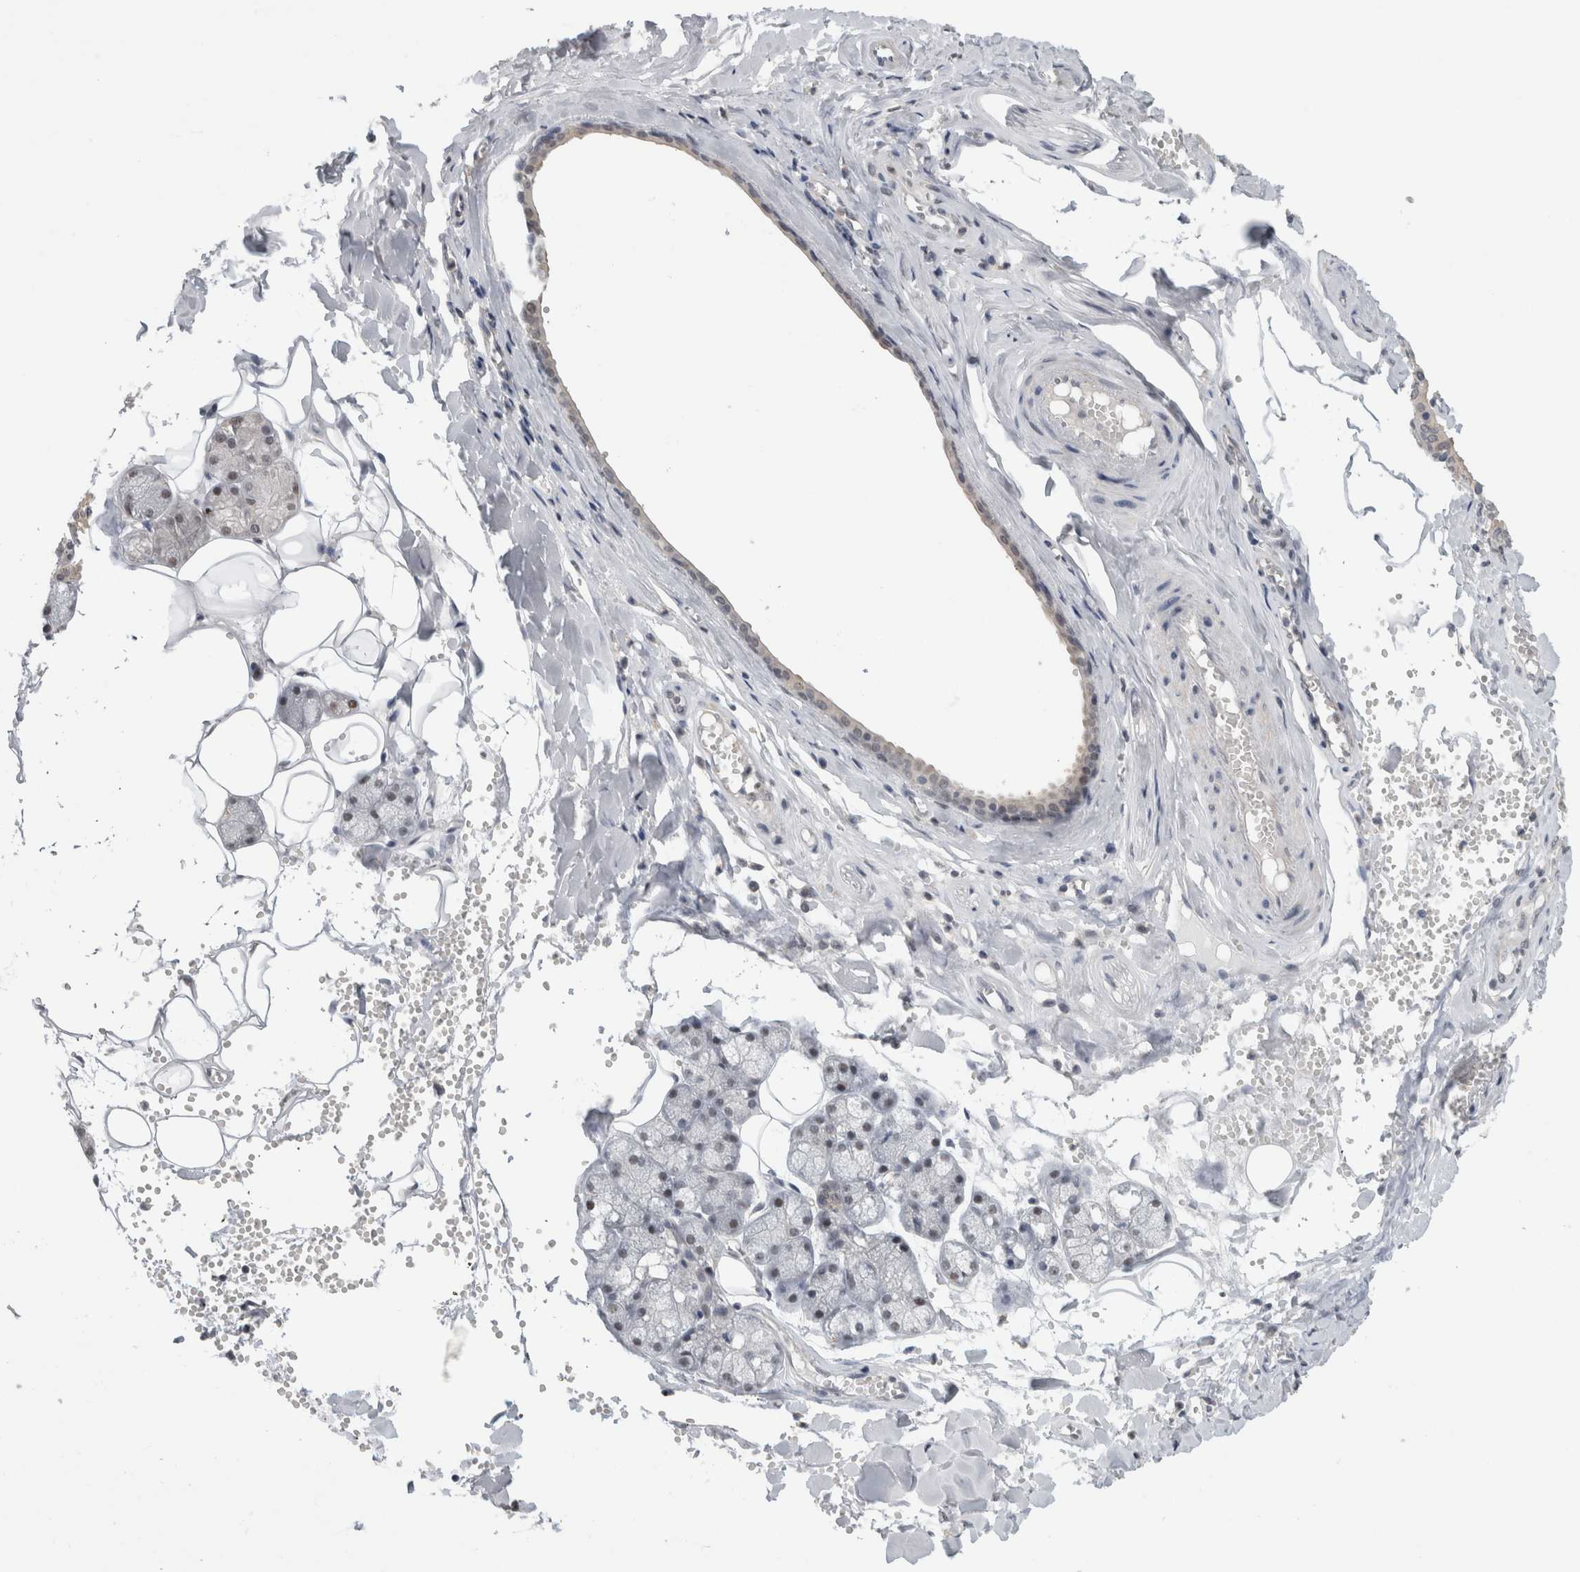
{"staining": {"intensity": "weak", "quantity": "<25%", "location": "cytoplasmic/membranous"}, "tissue": "salivary gland", "cell_type": "Glandular cells", "image_type": "normal", "snomed": [{"axis": "morphology", "description": "Normal tissue, NOS"}, {"axis": "topography", "description": "Salivary gland"}], "caption": "Unremarkable salivary gland was stained to show a protein in brown. There is no significant positivity in glandular cells. (IHC, brightfield microscopy, high magnification).", "gene": "PIGP", "patient": {"sex": "male", "age": 62}}